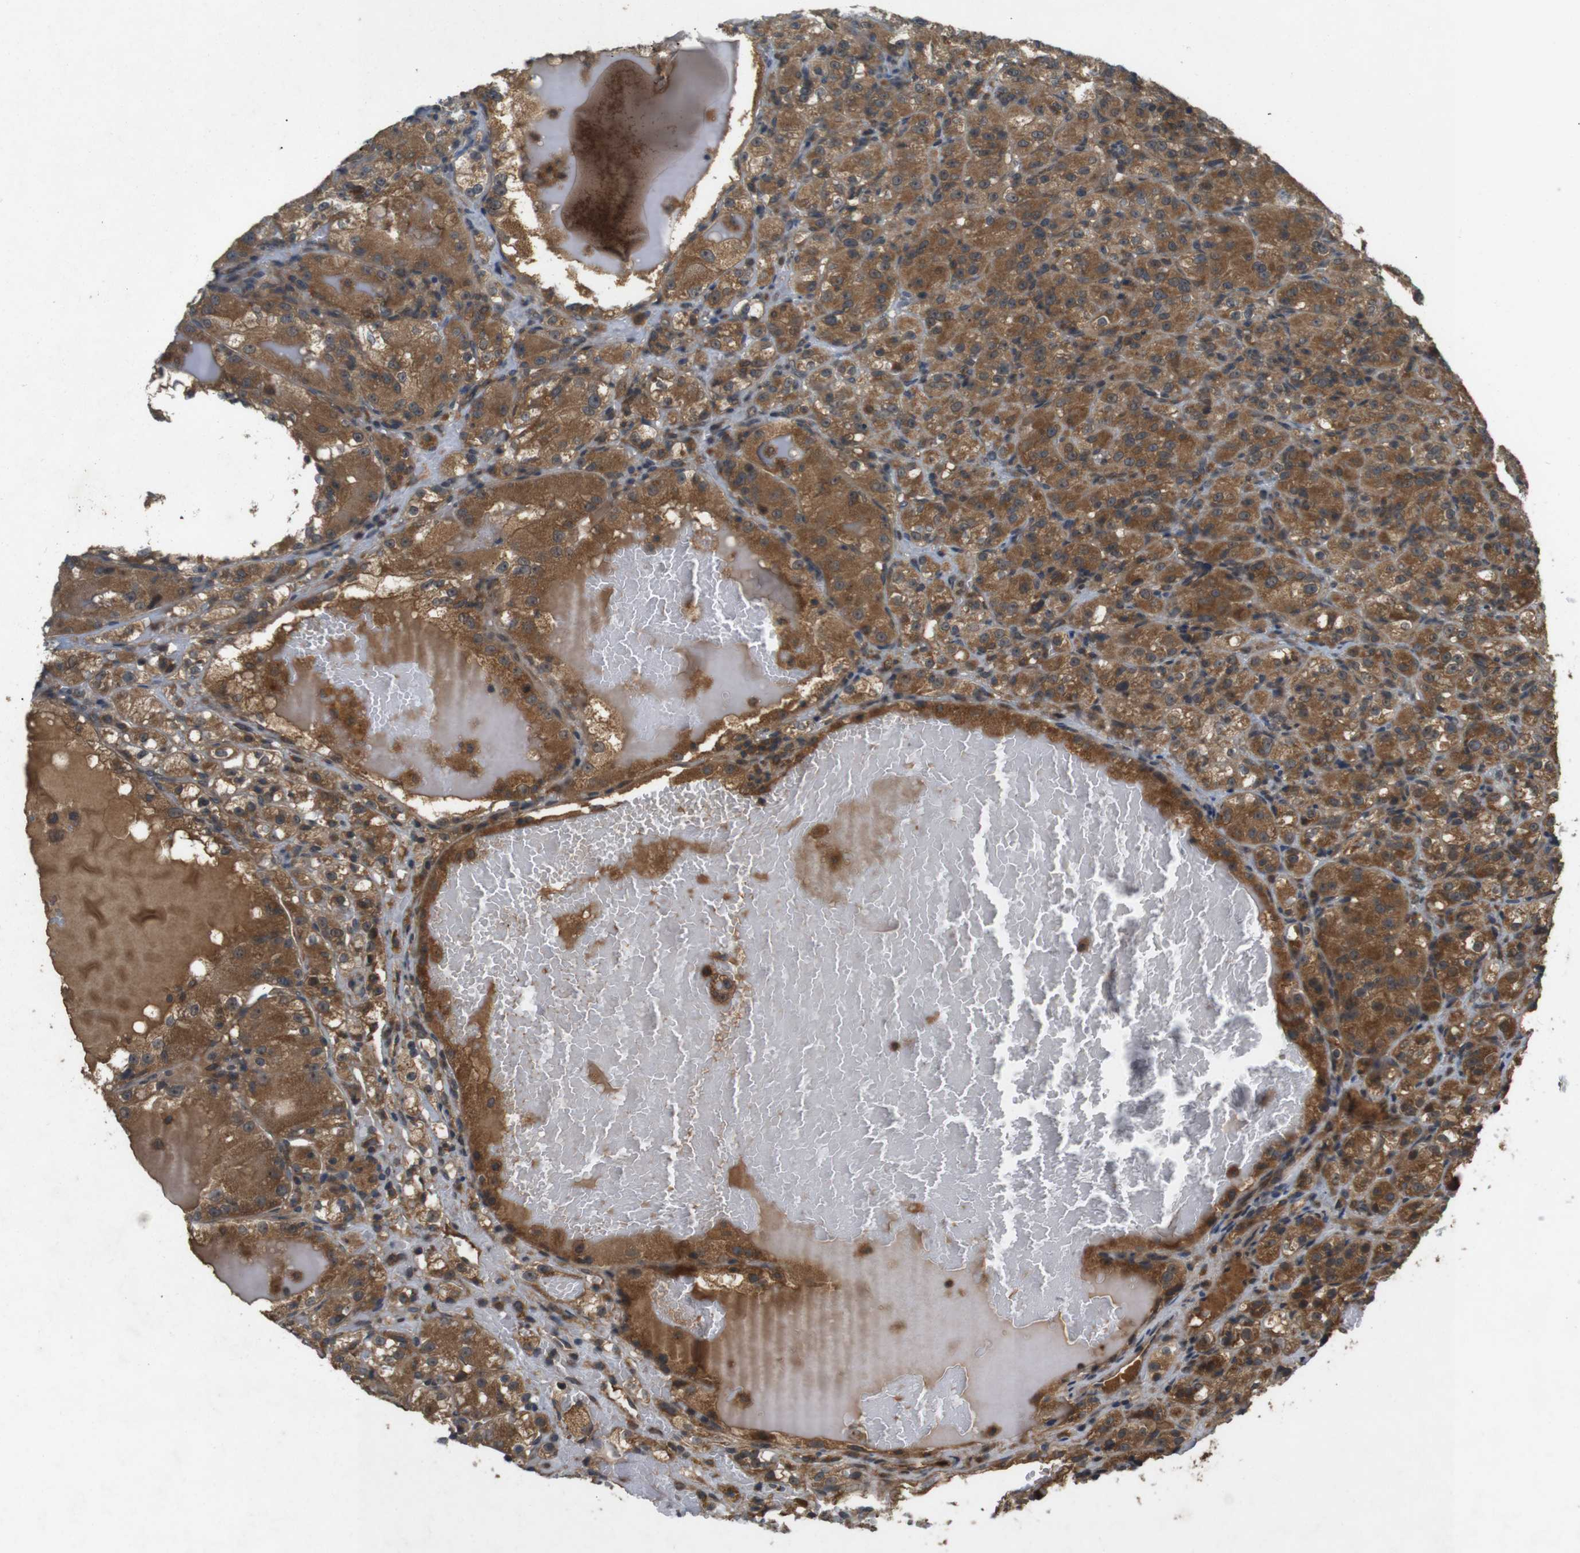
{"staining": {"intensity": "moderate", "quantity": ">75%", "location": "cytoplasmic/membranous"}, "tissue": "renal cancer", "cell_type": "Tumor cells", "image_type": "cancer", "snomed": [{"axis": "morphology", "description": "Normal tissue, NOS"}, {"axis": "morphology", "description": "Adenocarcinoma, NOS"}, {"axis": "topography", "description": "Kidney"}], "caption": "Brown immunohistochemical staining in human renal adenocarcinoma reveals moderate cytoplasmic/membranous positivity in about >75% of tumor cells.", "gene": "NFKBIE", "patient": {"sex": "male", "age": 61}}